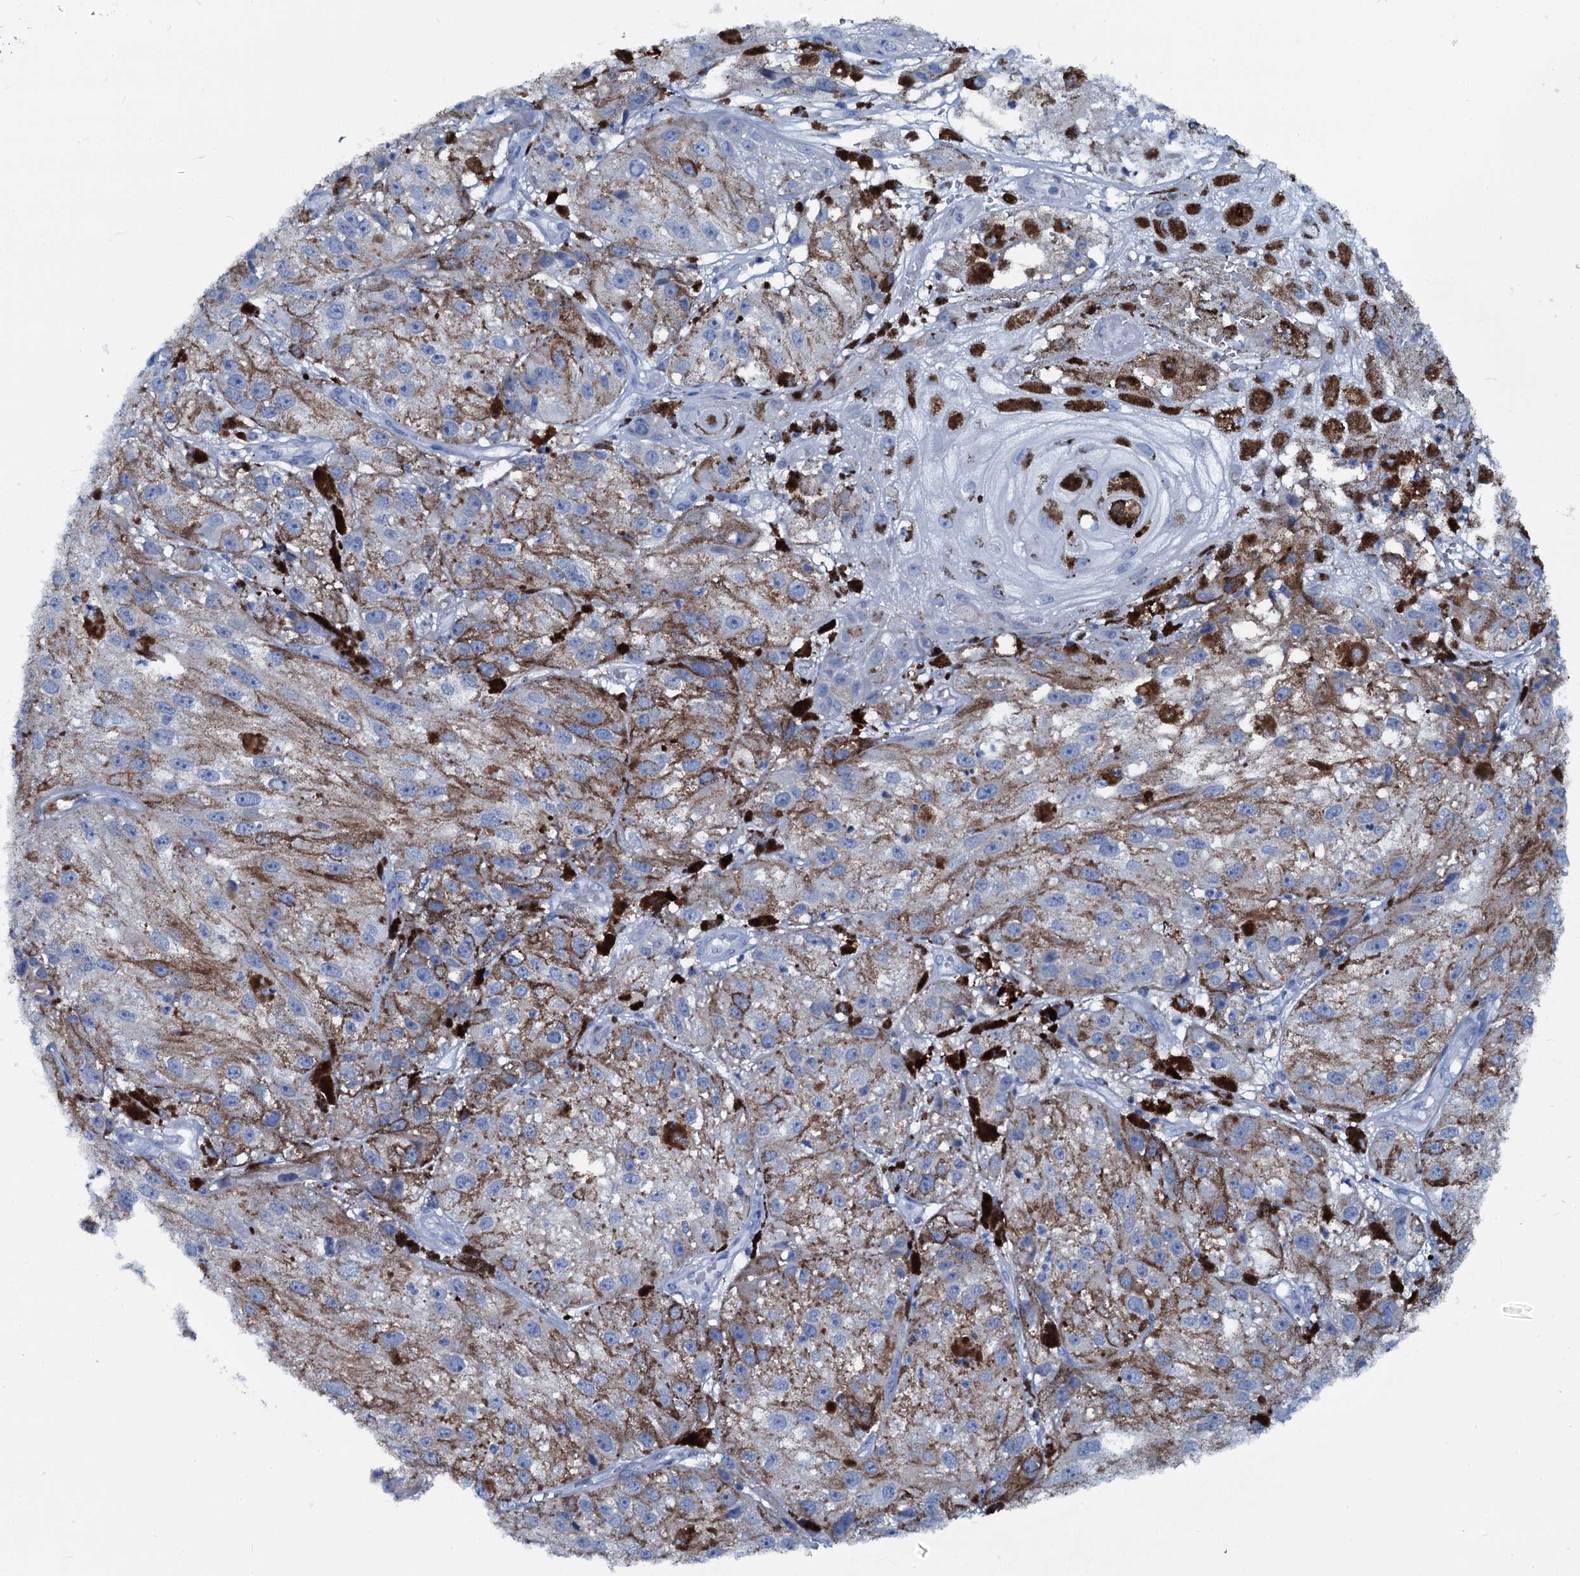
{"staining": {"intensity": "negative", "quantity": "none", "location": "none"}, "tissue": "melanoma", "cell_type": "Tumor cells", "image_type": "cancer", "snomed": [{"axis": "morphology", "description": "Malignant melanoma, NOS"}, {"axis": "topography", "description": "Skin"}], "caption": "Protein analysis of melanoma shows no significant expression in tumor cells.", "gene": "SLC4A7", "patient": {"sex": "male", "age": 88}}